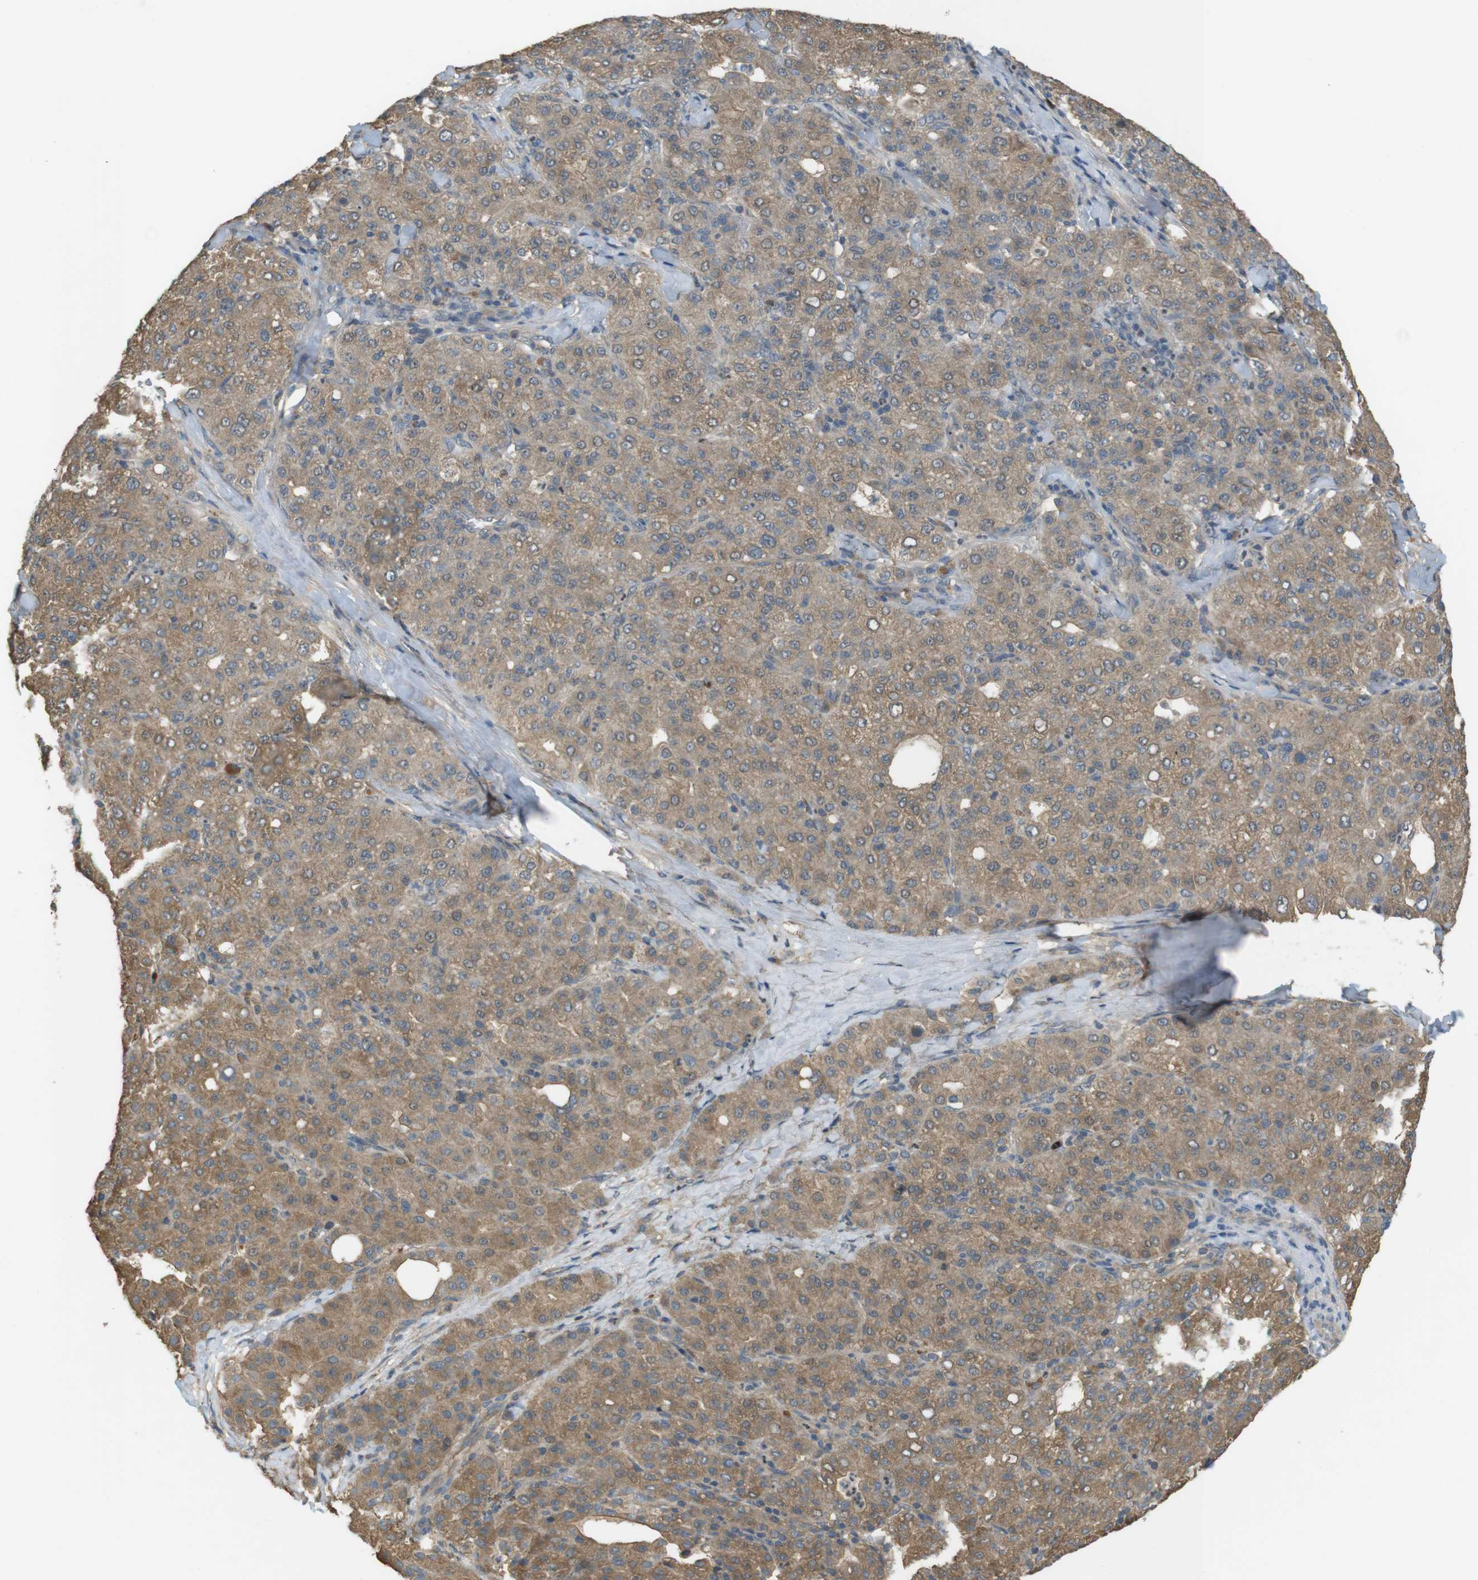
{"staining": {"intensity": "weak", "quantity": ">75%", "location": "cytoplasmic/membranous"}, "tissue": "liver cancer", "cell_type": "Tumor cells", "image_type": "cancer", "snomed": [{"axis": "morphology", "description": "Carcinoma, Hepatocellular, NOS"}, {"axis": "topography", "description": "Liver"}], "caption": "Human hepatocellular carcinoma (liver) stained with a brown dye demonstrates weak cytoplasmic/membranous positive staining in approximately >75% of tumor cells.", "gene": "ZDHHC20", "patient": {"sex": "male", "age": 65}}